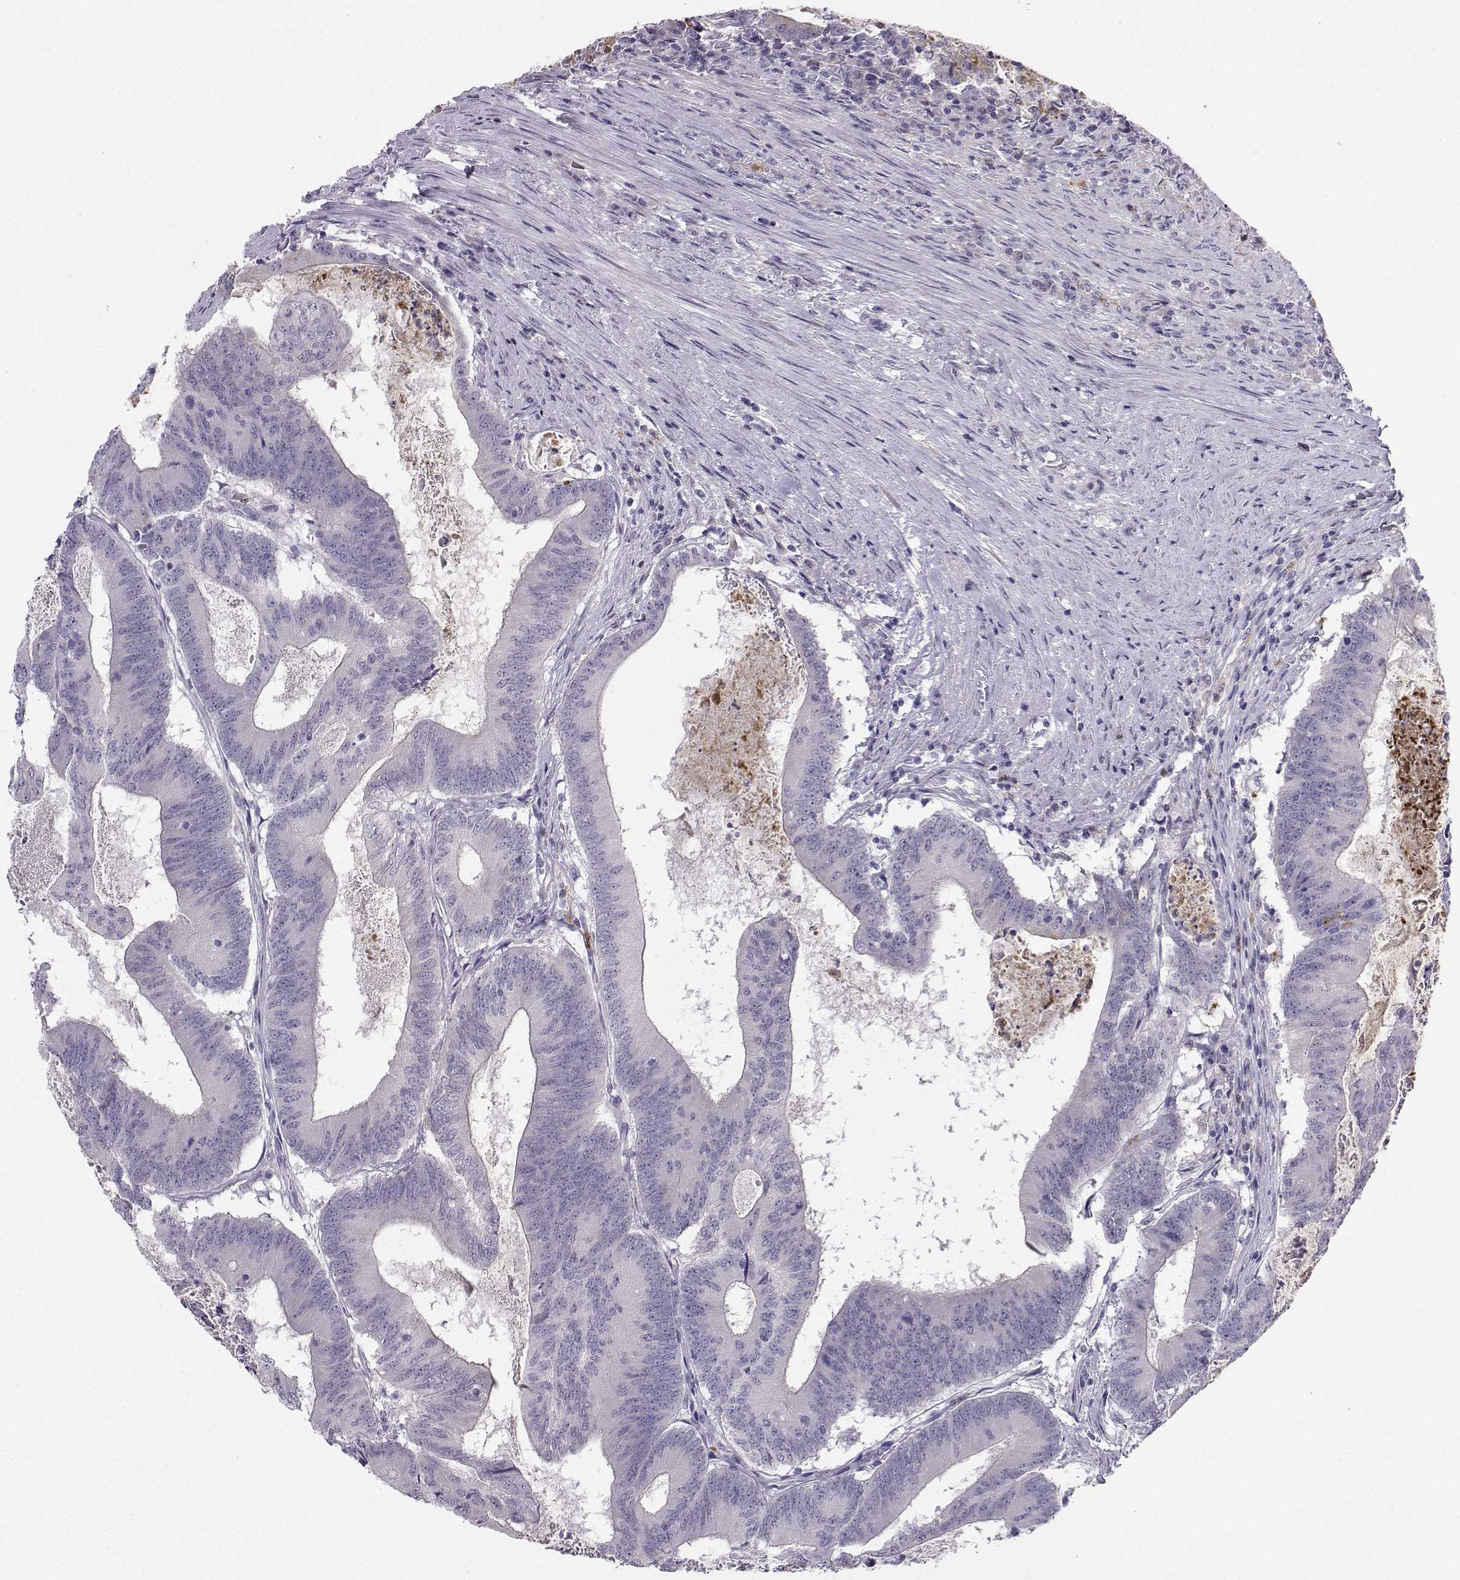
{"staining": {"intensity": "negative", "quantity": "none", "location": "none"}, "tissue": "colorectal cancer", "cell_type": "Tumor cells", "image_type": "cancer", "snomed": [{"axis": "morphology", "description": "Adenocarcinoma, NOS"}, {"axis": "topography", "description": "Colon"}], "caption": "Immunohistochemistry (IHC) of adenocarcinoma (colorectal) displays no expression in tumor cells.", "gene": "CALY", "patient": {"sex": "female", "age": 70}}